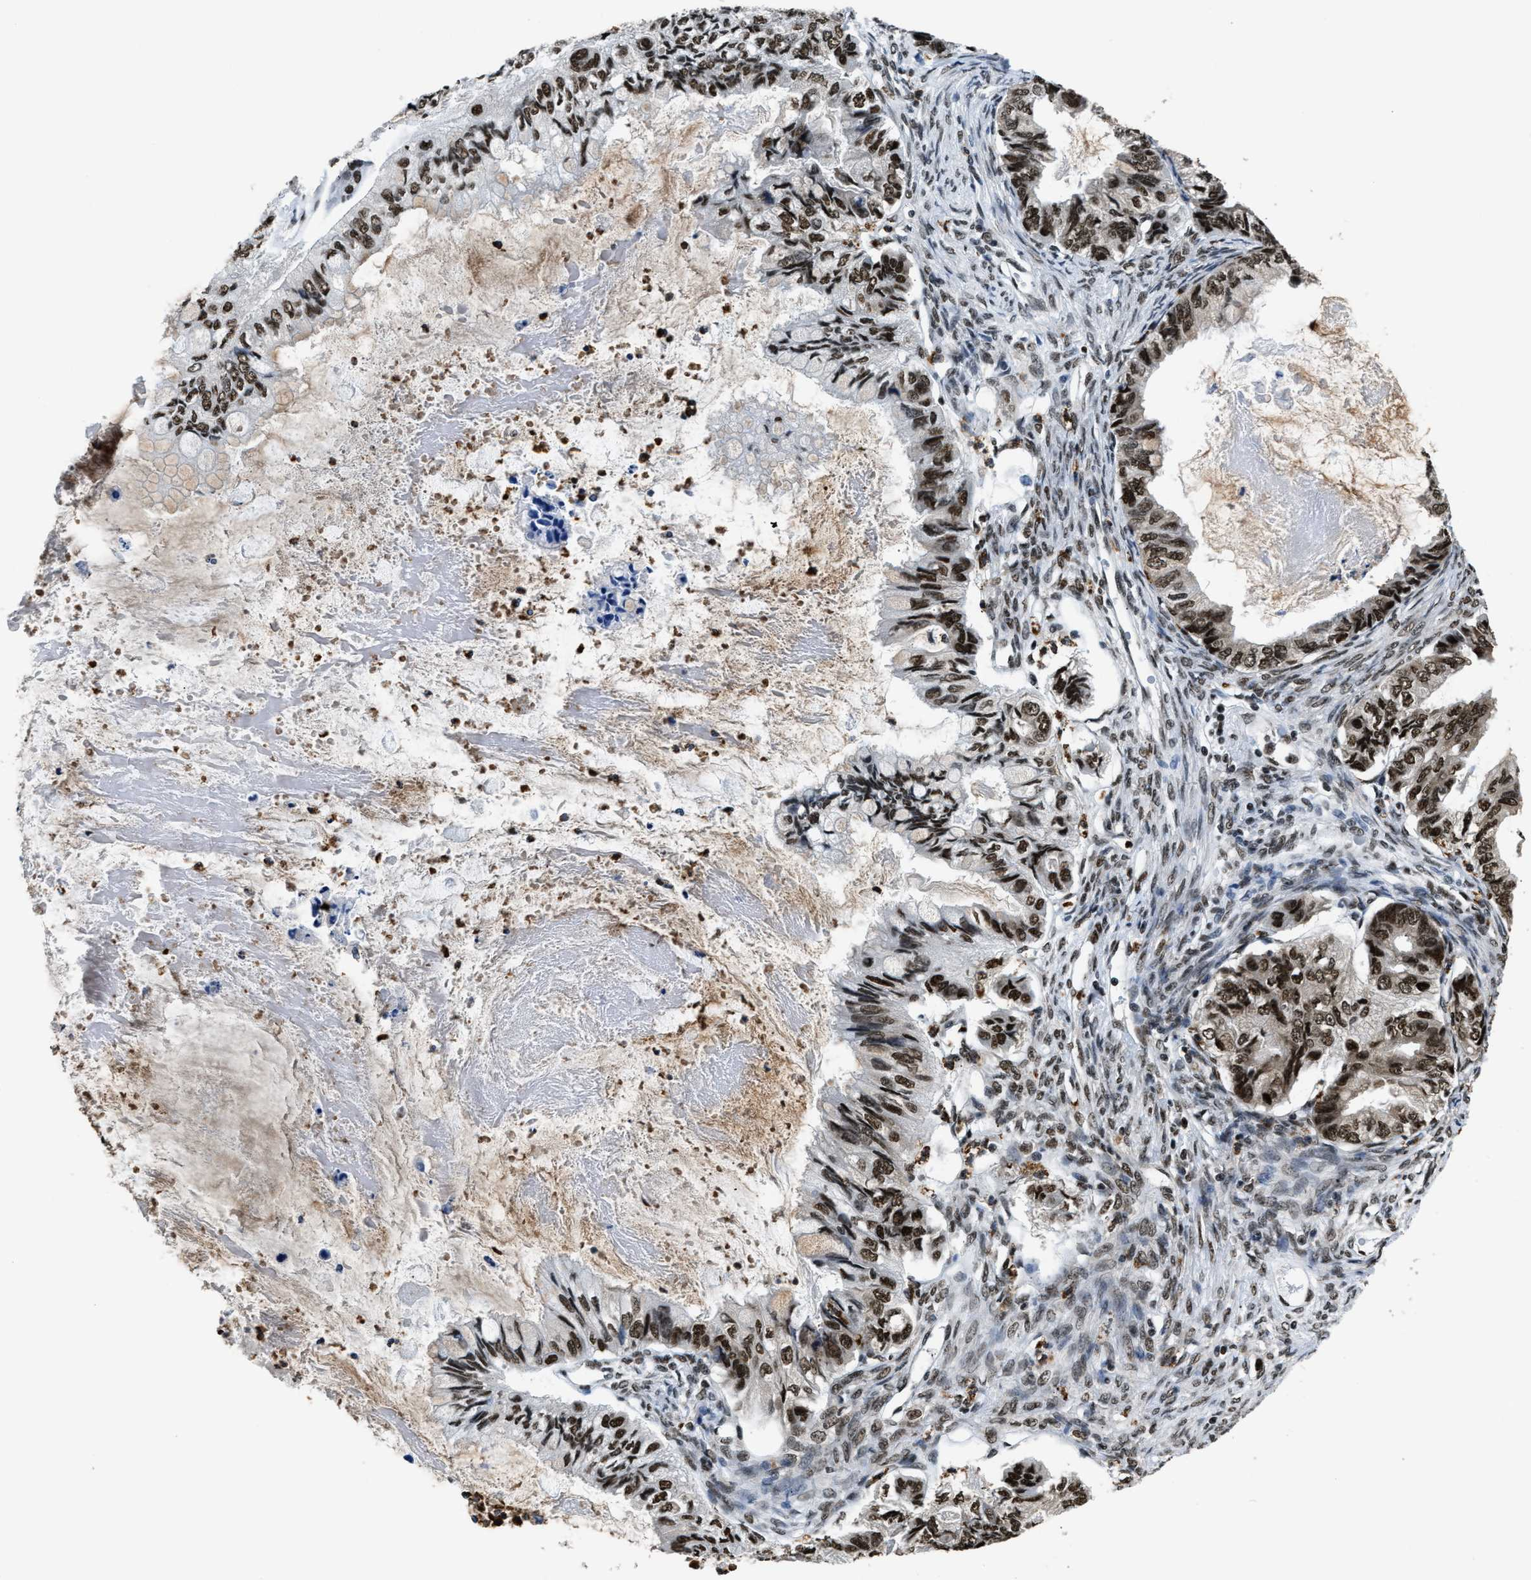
{"staining": {"intensity": "strong", "quantity": ">75%", "location": "nuclear"}, "tissue": "ovarian cancer", "cell_type": "Tumor cells", "image_type": "cancer", "snomed": [{"axis": "morphology", "description": "Cystadenocarcinoma, mucinous, NOS"}, {"axis": "topography", "description": "Ovary"}], "caption": "Ovarian cancer tissue displays strong nuclear expression in about >75% of tumor cells, visualized by immunohistochemistry. (DAB (3,3'-diaminobenzidine) IHC, brown staining for protein, blue staining for nuclei).", "gene": "CCNDBP1", "patient": {"sex": "female", "age": 80}}